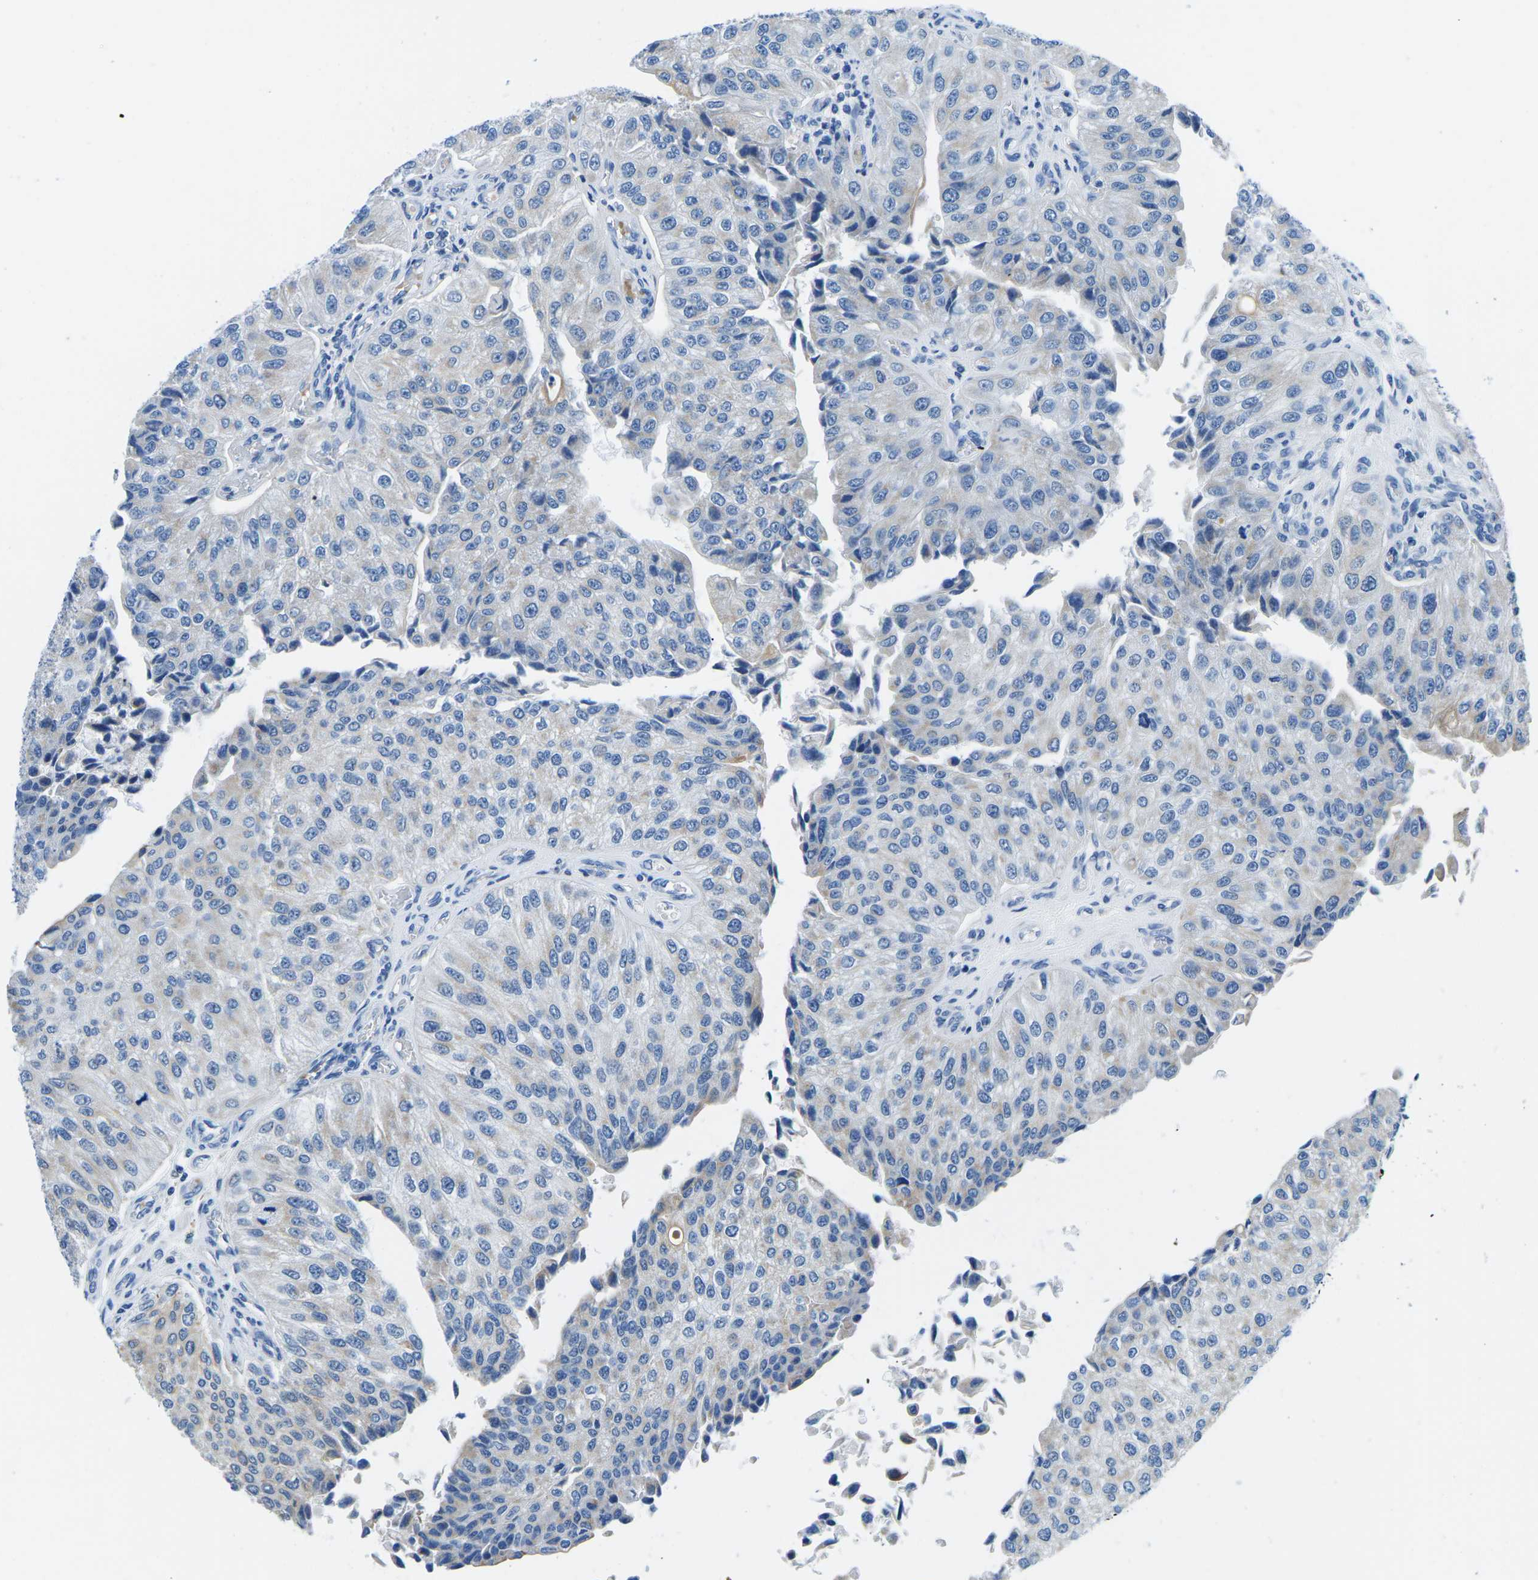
{"staining": {"intensity": "weak", "quantity": "25%-75%", "location": "cytoplasmic/membranous"}, "tissue": "urothelial cancer", "cell_type": "Tumor cells", "image_type": "cancer", "snomed": [{"axis": "morphology", "description": "Urothelial carcinoma, High grade"}, {"axis": "topography", "description": "Kidney"}, {"axis": "topography", "description": "Urinary bladder"}], "caption": "Urothelial cancer stained with DAB immunohistochemistry displays low levels of weak cytoplasmic/membranous staining in about 25%-75% of tumor cells.", "gene": "TM6SF1", "patient": {"sex": "male", "age": 77}}